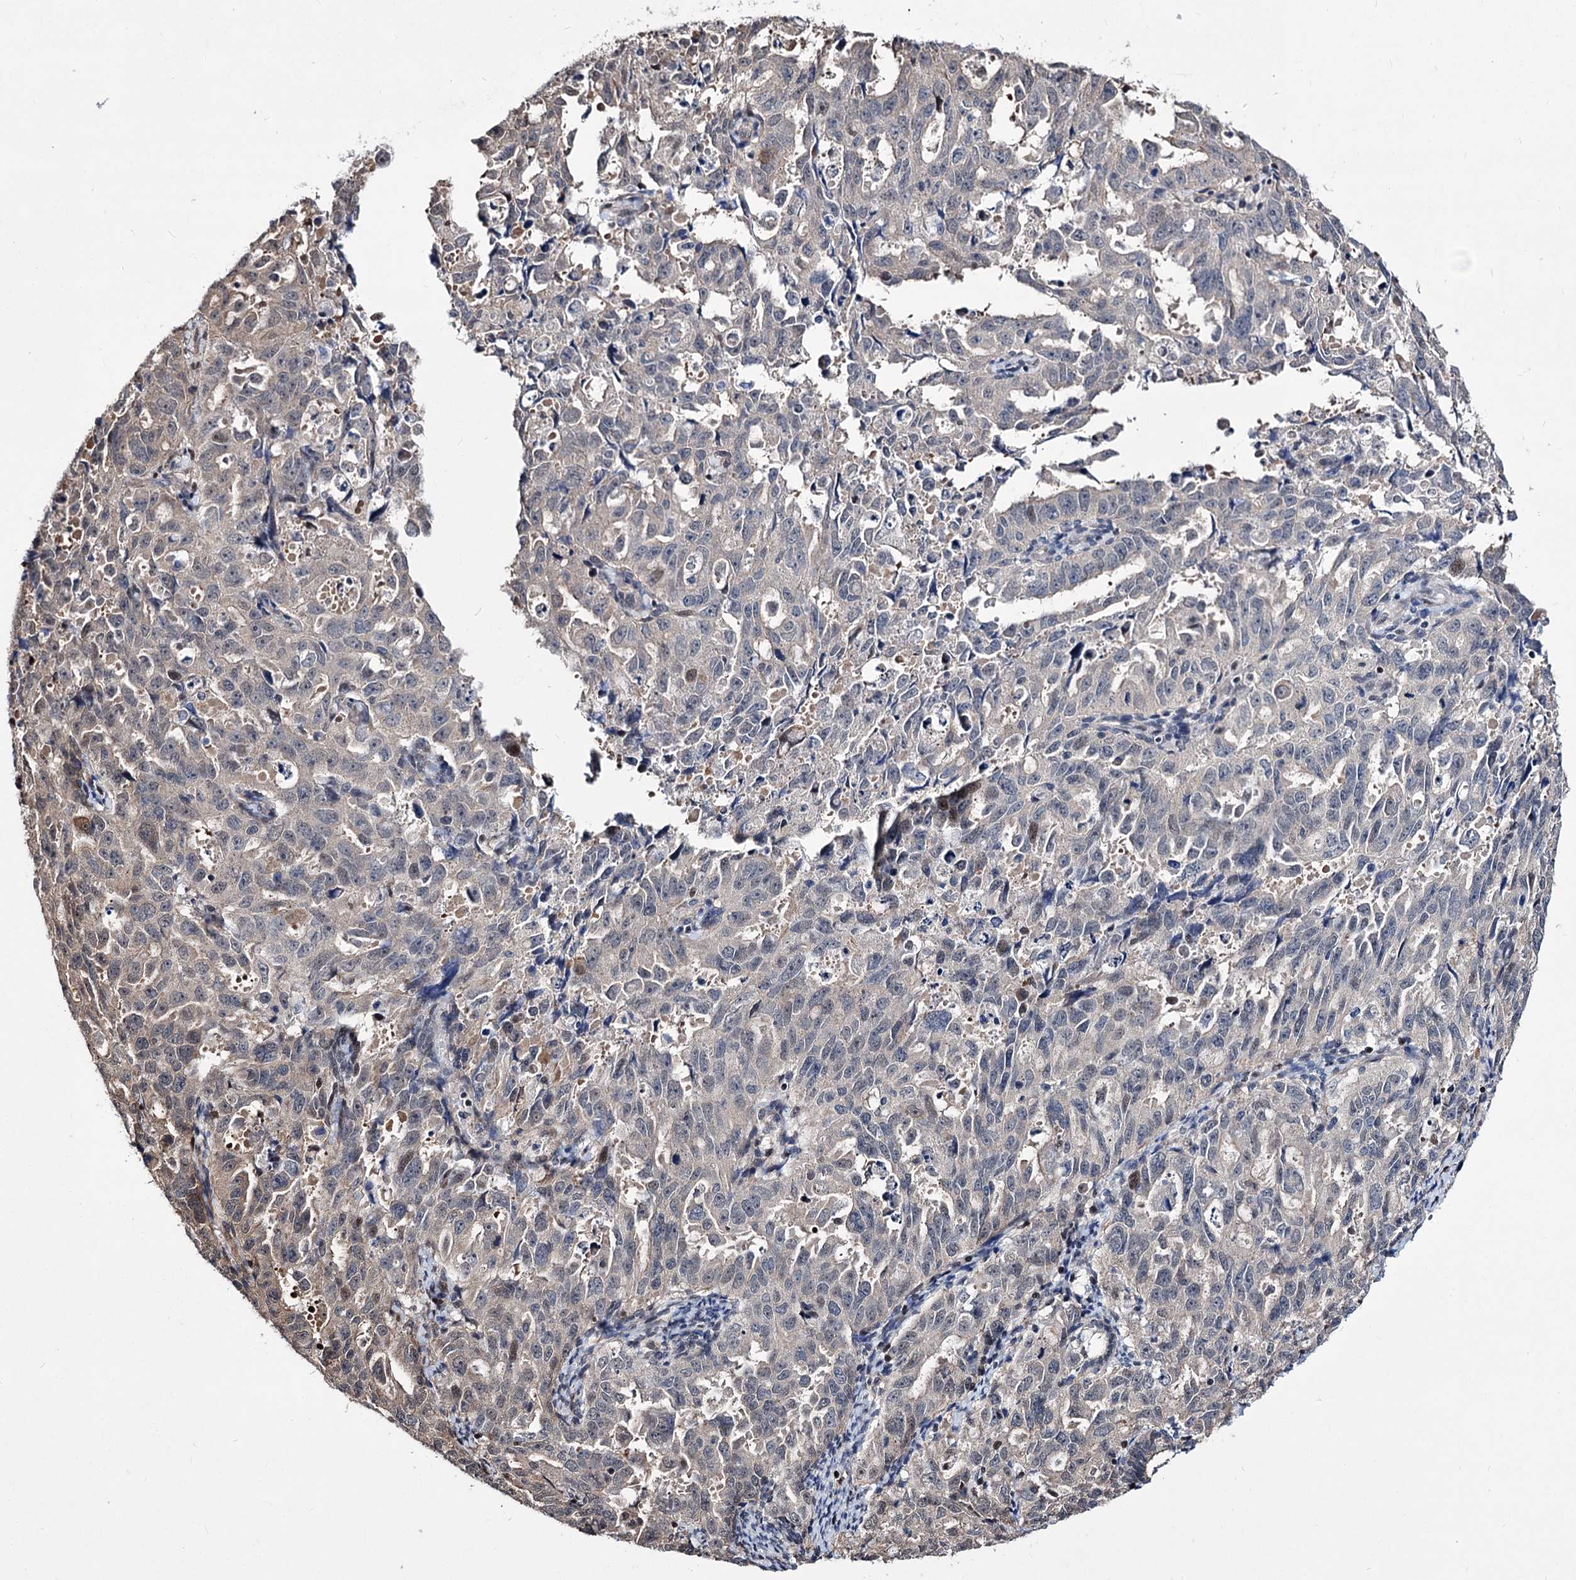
{"staining": {"intensity": "weak", "quantity": "25%-75%", "location": "cytoplasmic/membranous"}, "tissue": "endometrial cancer", "cell_type": "Tumor cells", "image_type": "cancer", "snomed": [{"axis": "morphology", "description": "Adenocarcinoma, NOS"}, {"axis": "topography", "description": "Endometrium"}], "caption": "Immunohistochemistry (IHC) (DAB (3,3'-diaminobenzidine)) staining of human endometrial cancer displays weak cytoplasmic/membranous protein expression in about 25%-75% of tumor cells. The staining was performed using DAB (3,3'-diaminobenzidine), with brown indicating positive protein expression. Nuclei are stained blue with hematoxylin.", "gene": "CHMP7", "patient": {"sex": "female", "age": 65}}